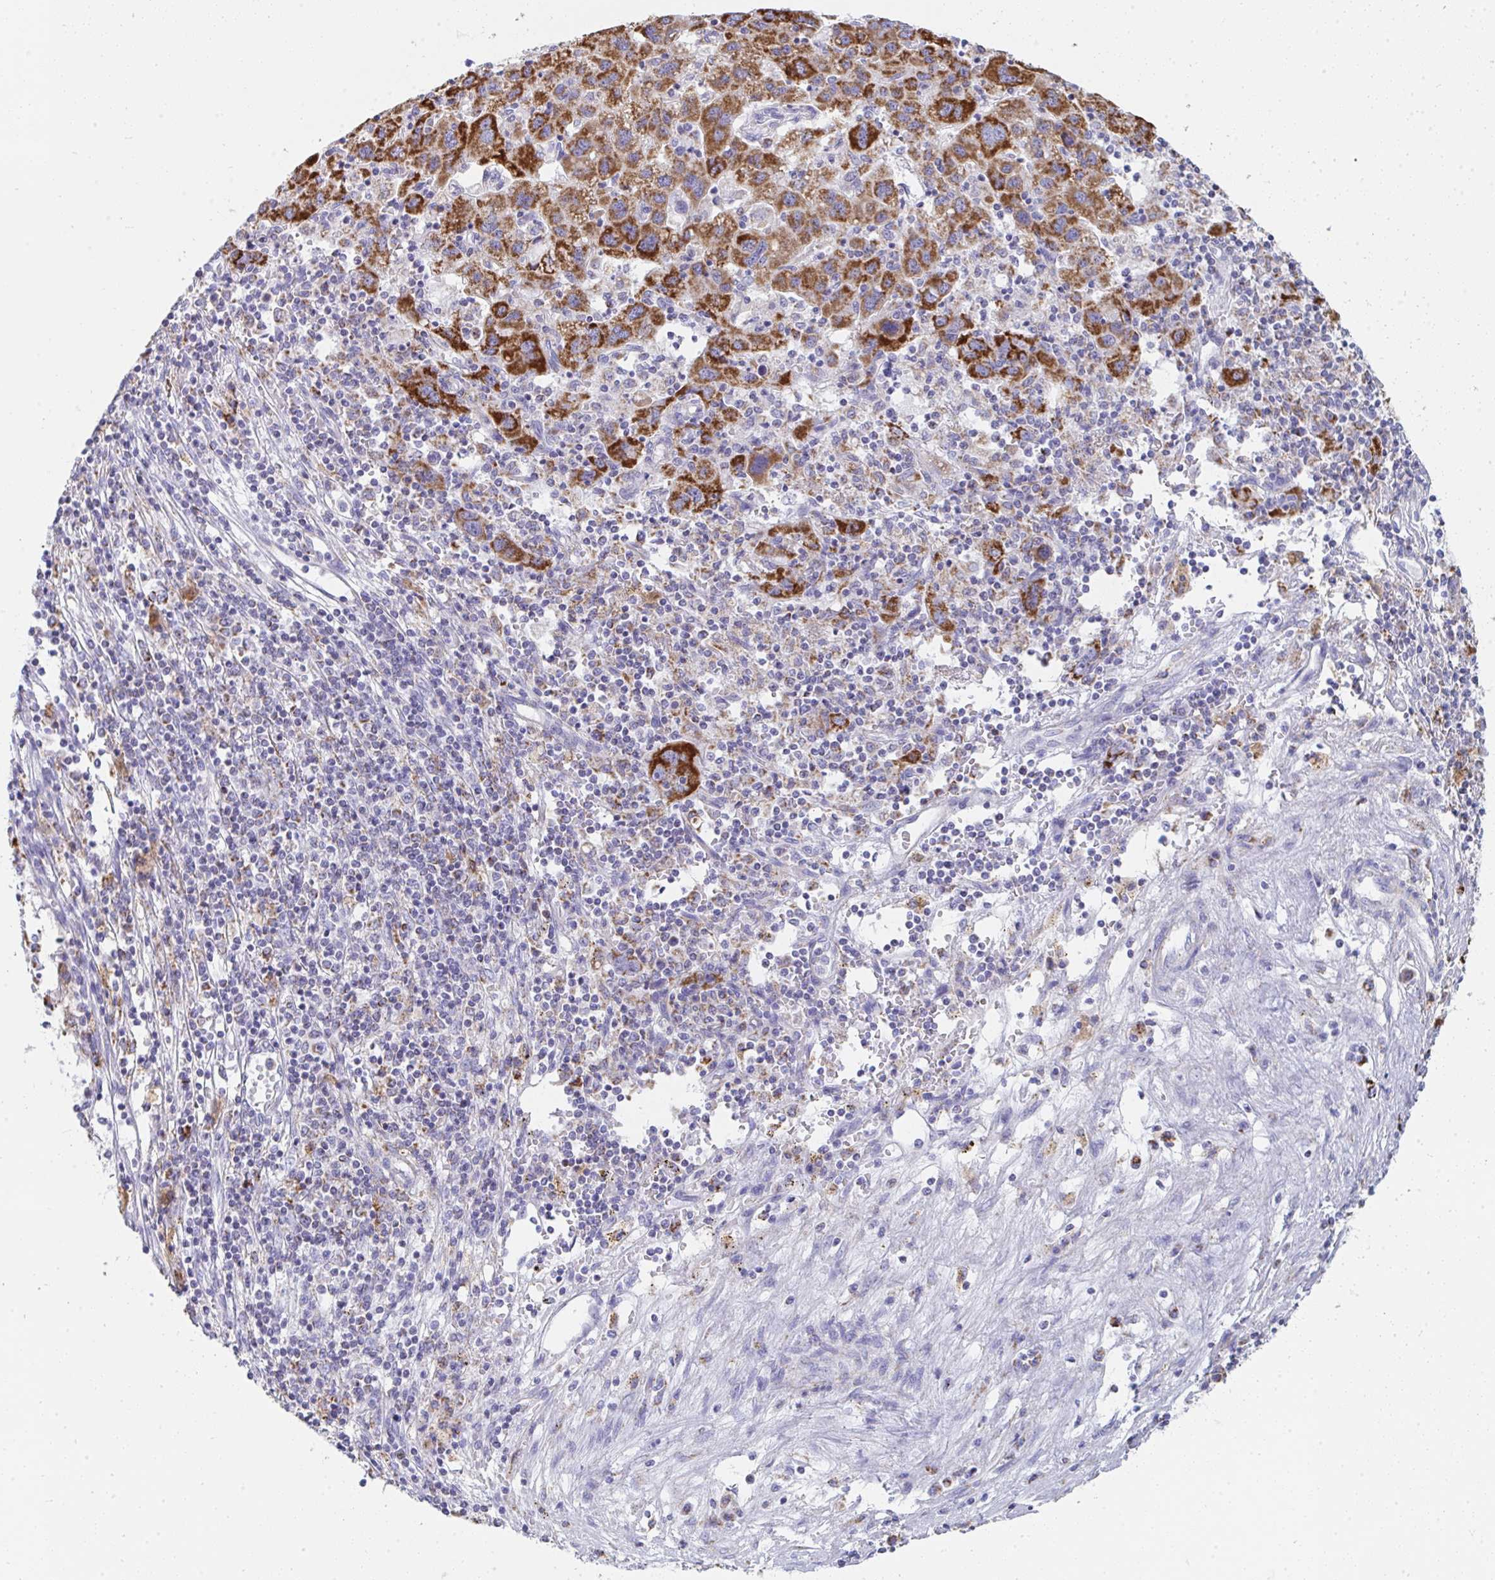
{"staining": {"intensity": "strong", "quantity": ">75%", "location": "cytoplasmic/membranous"}, "tissue": "liver cancer", "cell_type": "Tumor cells", "image_type": "cancer", "snomed": [{"axis": "morphology", "description": "Carcinoma, Hepatocellular, NOS"}, {"axis": "topography", "description": "Liver"}], "caption": "Immunohistochemistry (IHC) image of liver hepatocellular carcinoma stained for a protein (brown), which shows high levels of strong cytoplasmic/membranous expression in about >75% of tumor cells.", "gene": "AIFM1", "patient": {"sex": "female", "age": 77}}